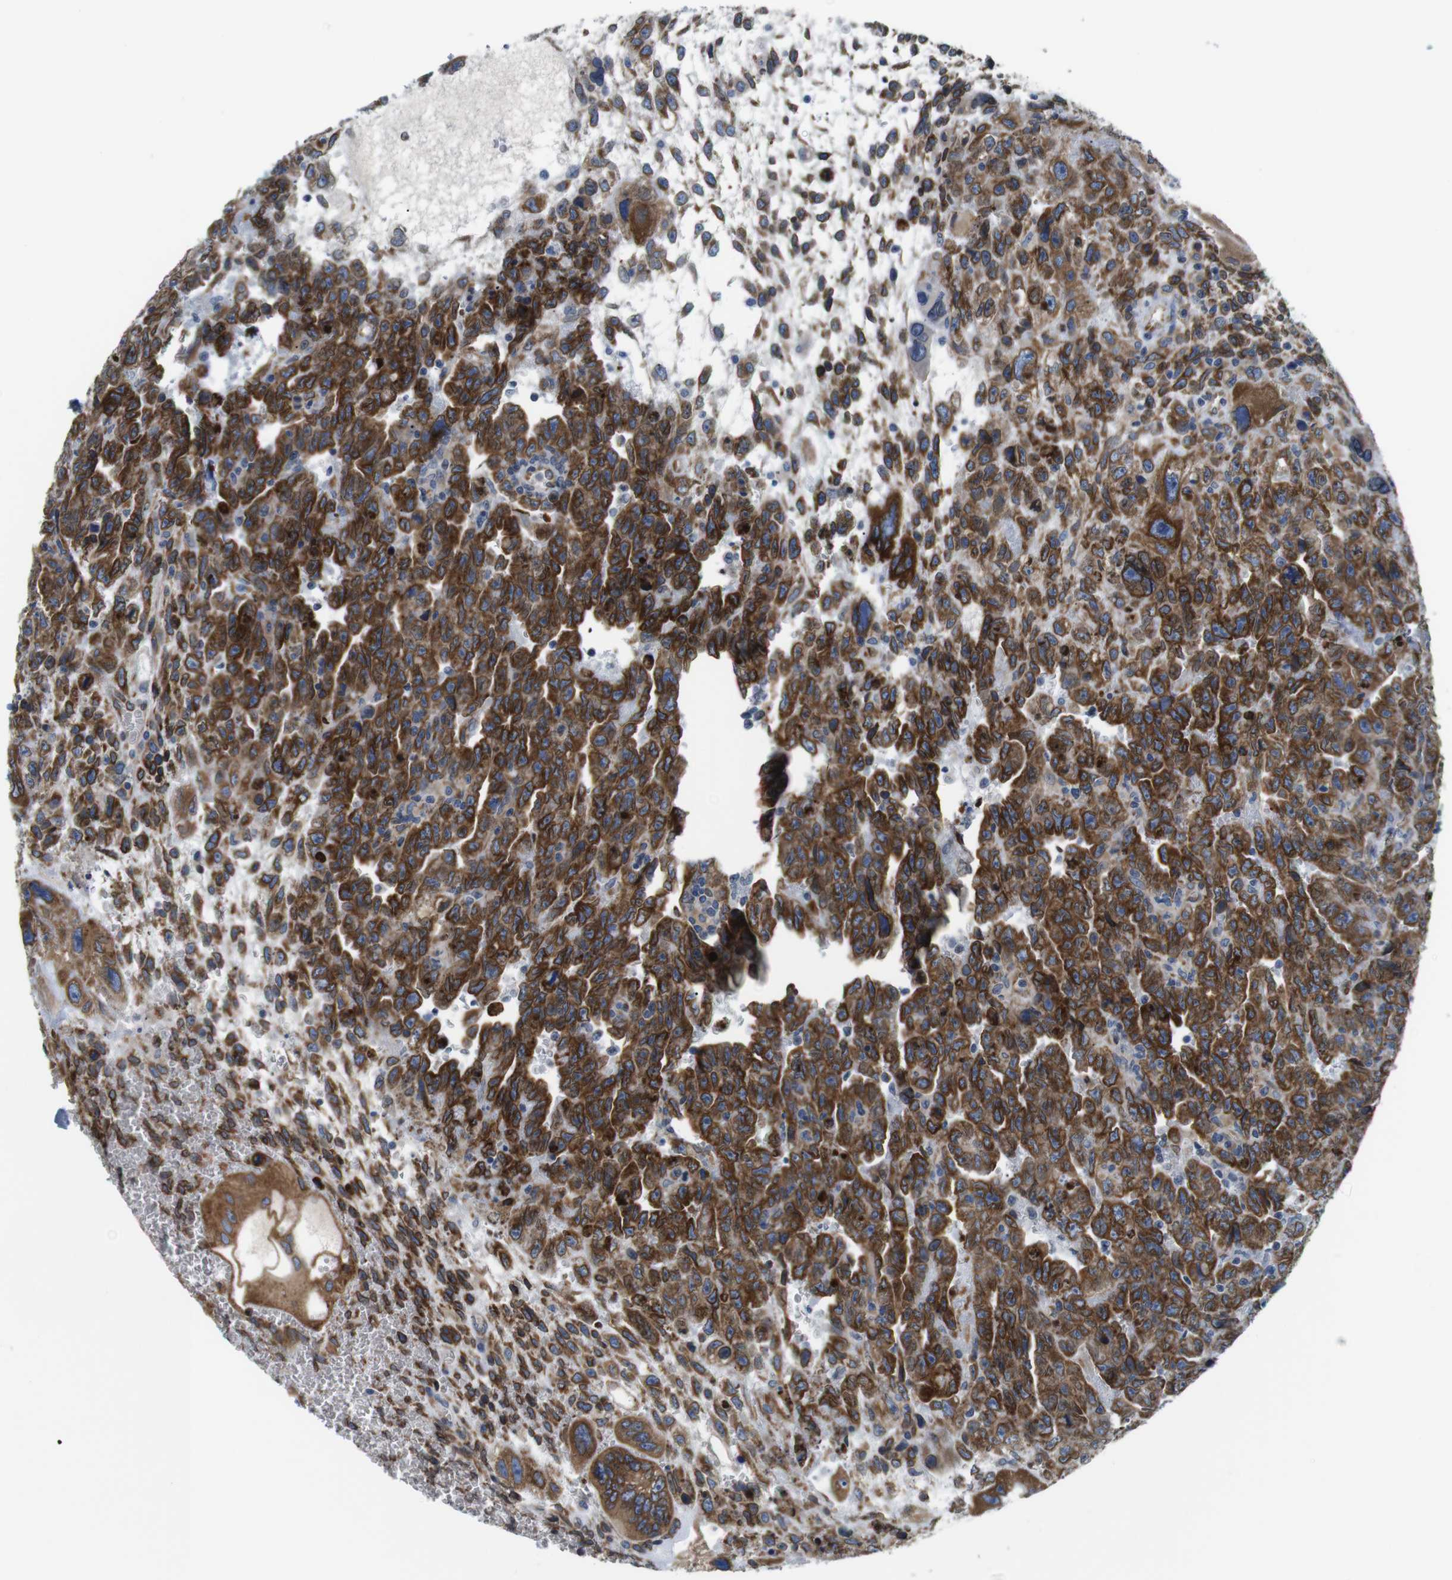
{"staining": {"intensity": "strong", "quantity": ">75%", "location": "cytoplasmic/membranous"}, "tissue": "testis cancer", "cell_type": "Tumor cells", "image_type": "cancer", "snomed": [{"axis": "morphology", "description": "Carcinoma, Embryonal, NOS"}, {"axis": "topography", "description": "Testis"}], "caption": "Protein analysis of testis cancer (embryonal carcinoma) tissue shows strong cytoplasmic/membranous positivity in about >75% of tumor cells. (DAB IHC, brown staining for protein, blue staining for nuclei).", "gene": "HACD3", "patient": {"sex": "male", "age": 28}}